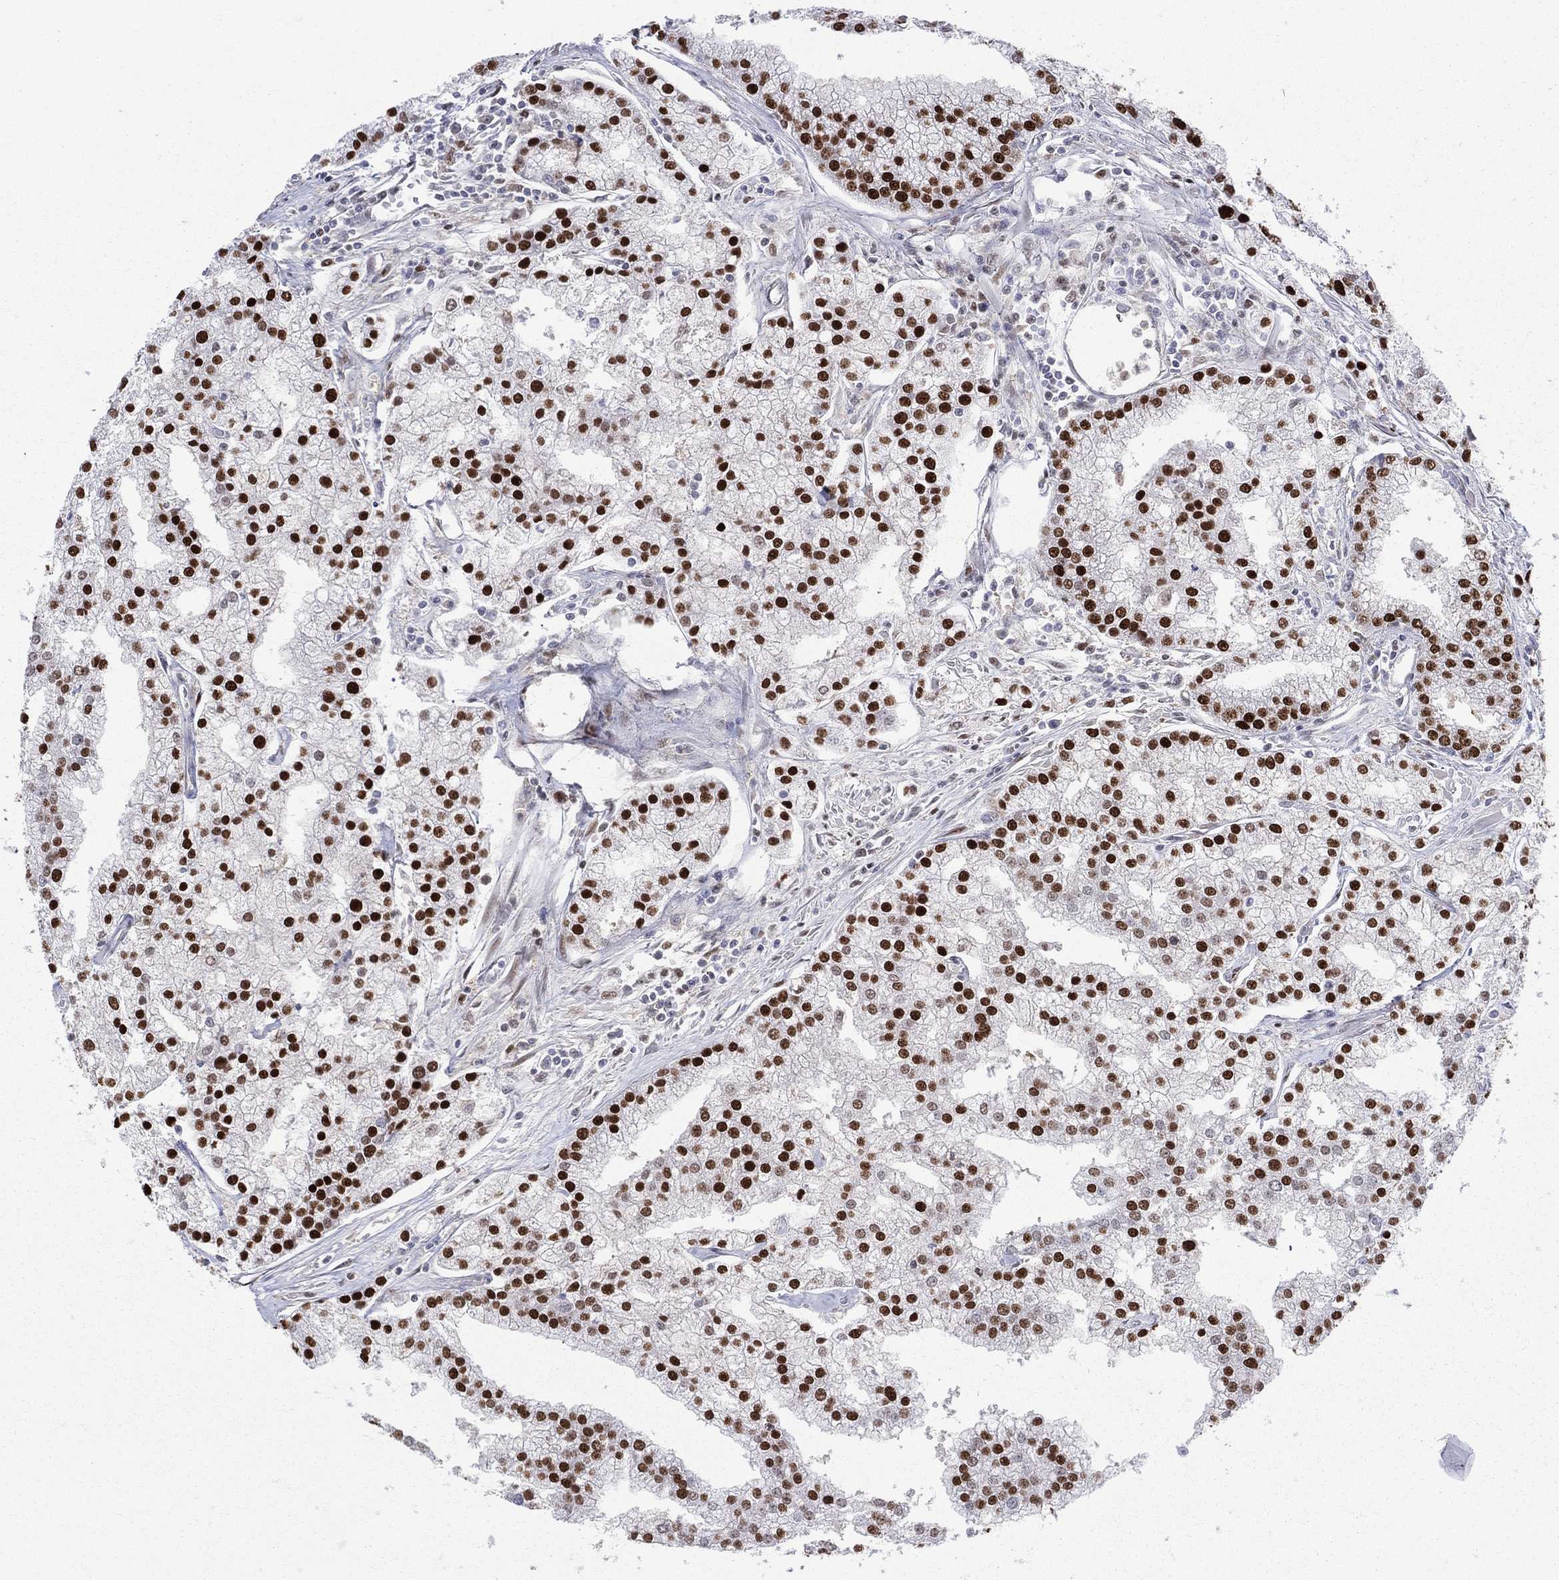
{"staining": {"intensity": "strong", "quantity": ">75%", "location": "nuclear"}, "tissue": "prostate cancer", "cell_type": "Tumor cells", "image_type": "cancer", "snomed": [{"axis": "morphology", "description": "Adenocarcinoma, NOS"}, {"axis": "topography", "description": "Prostate"}], "caption": "Strong nuclear protein staining is seen in approximately >75% of tumor cells in prostate adenocarcinoma.", "gene": "ZNHIT3", "patient": {"sex": "male", "age": 70}}